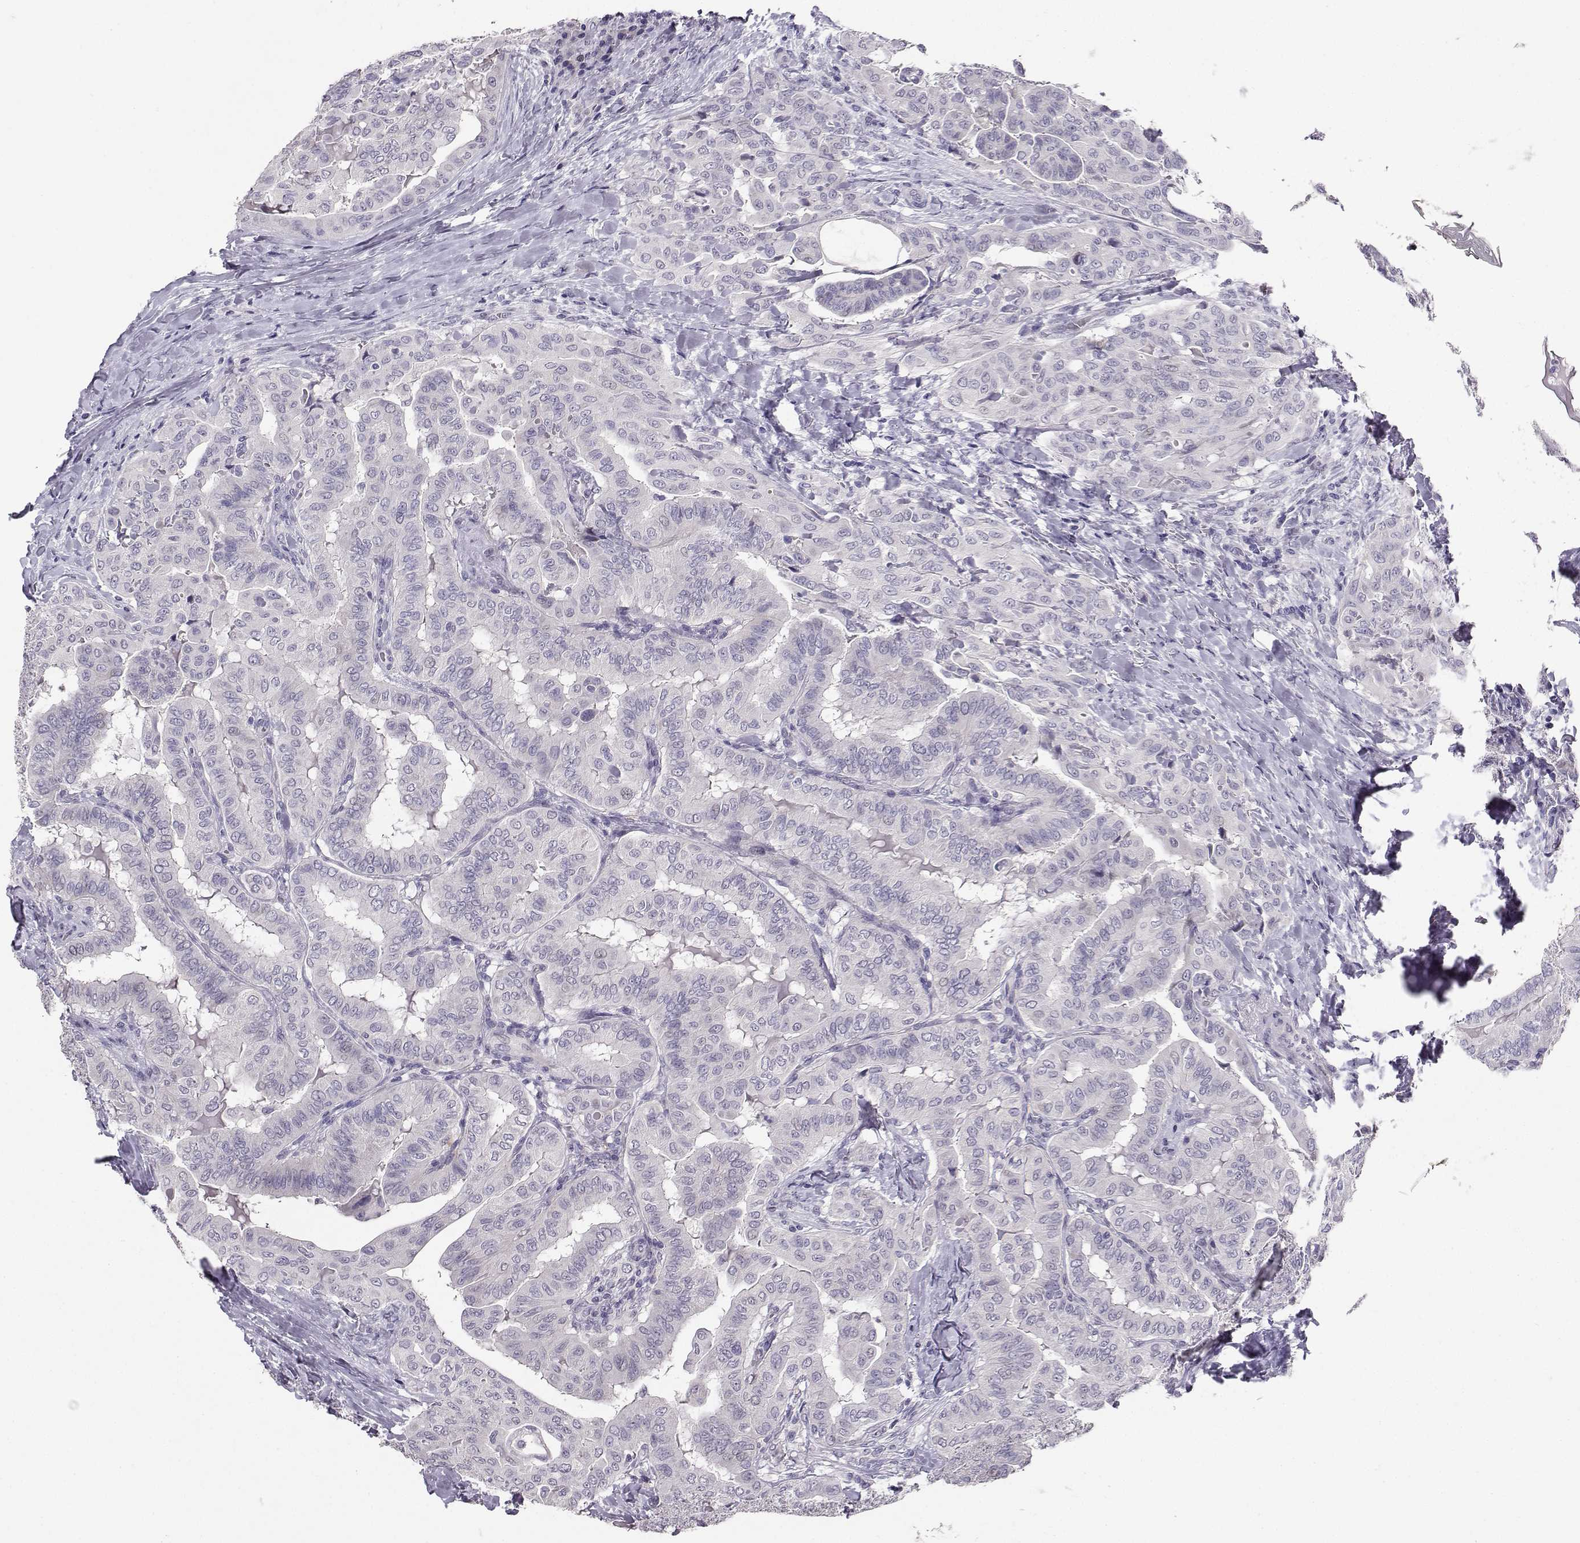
{"staining": {"intensity": "negative", "quantity": "none", "location": "none"}, "tissue": "thyroid cancer", "cell_type": "Tumor cells", "image_type": "cancer", "snomed": [{"axis": "morphology", "description": "Papillary adenocarcinoma, NOS"}, {"axis": "topography", "description": "Thyroid gland"}], "caption": "This is a photomicrograph of immunohistochemistry (IHC) staining of thyroid cancer (papillary adenocarcinoma), which shows no expression in tumor cells. (DAB (3,3'-diaminobenzidine) IHC with hematoxylin counter stain).", "gene": "CARTPT", "patient": {"sex": "female", "age": 68}}